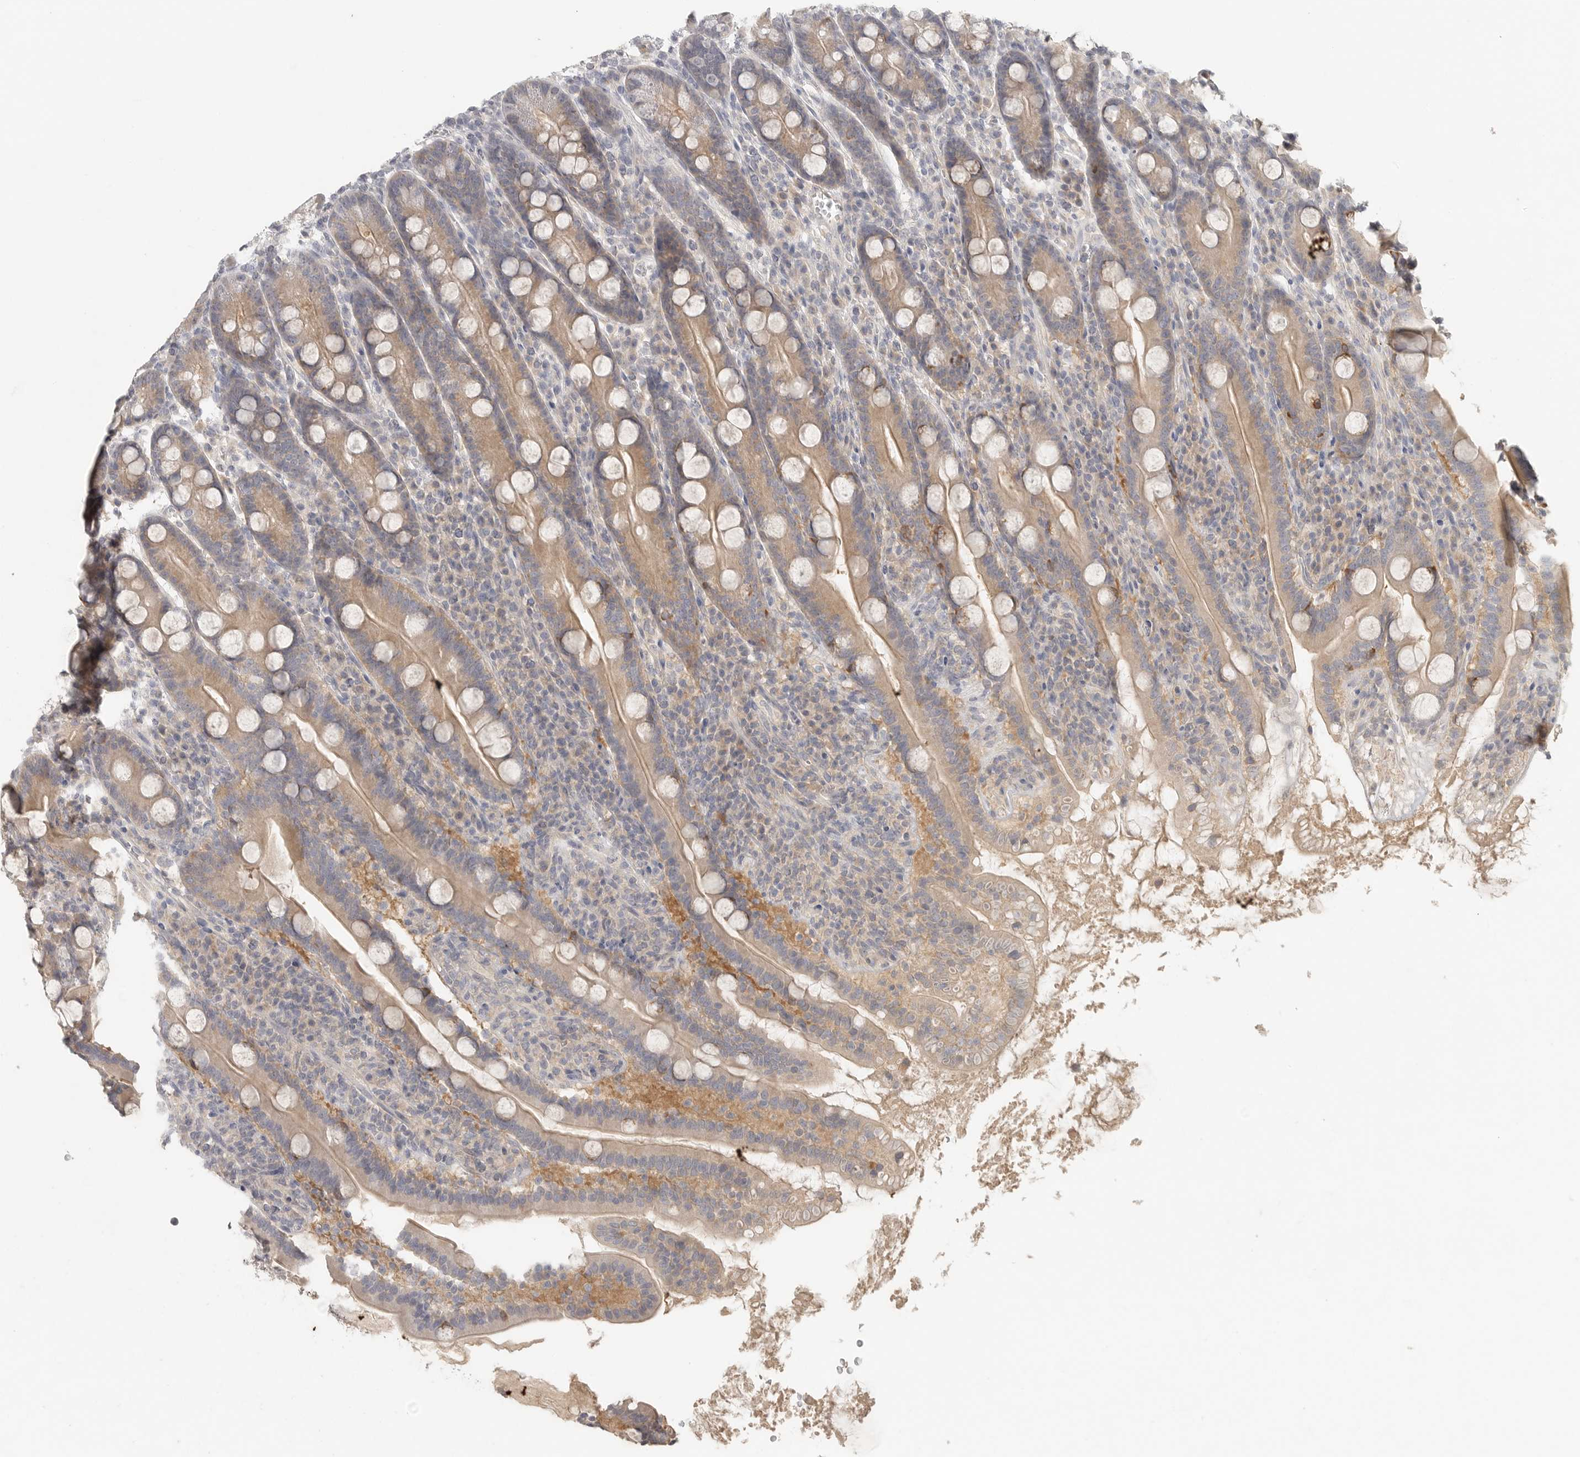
{"staining": {"intensity": "weak", "quantity": "25%-75%", "location": "cytoplasmic/membranous"}, "tissue": "duodenum", "cell_type": "Glandular cells", "image_type": "normal", "snomed": [{"axis": "morphology", "description": "Normal tissue, NOS"}, {"axis": "topography", "description": "Duodenum"}], "caption": "Immunohistochemical staining of normal human duodenum displays low levels of weak cytoplasmic/membranous expression in approximately 25%-75% of glandular cells. (DAB IHC, brown staining for protein, blue staining for nuclei).", "gene": "HDAC6", "patient": {"sex": "male", "age": 35}}